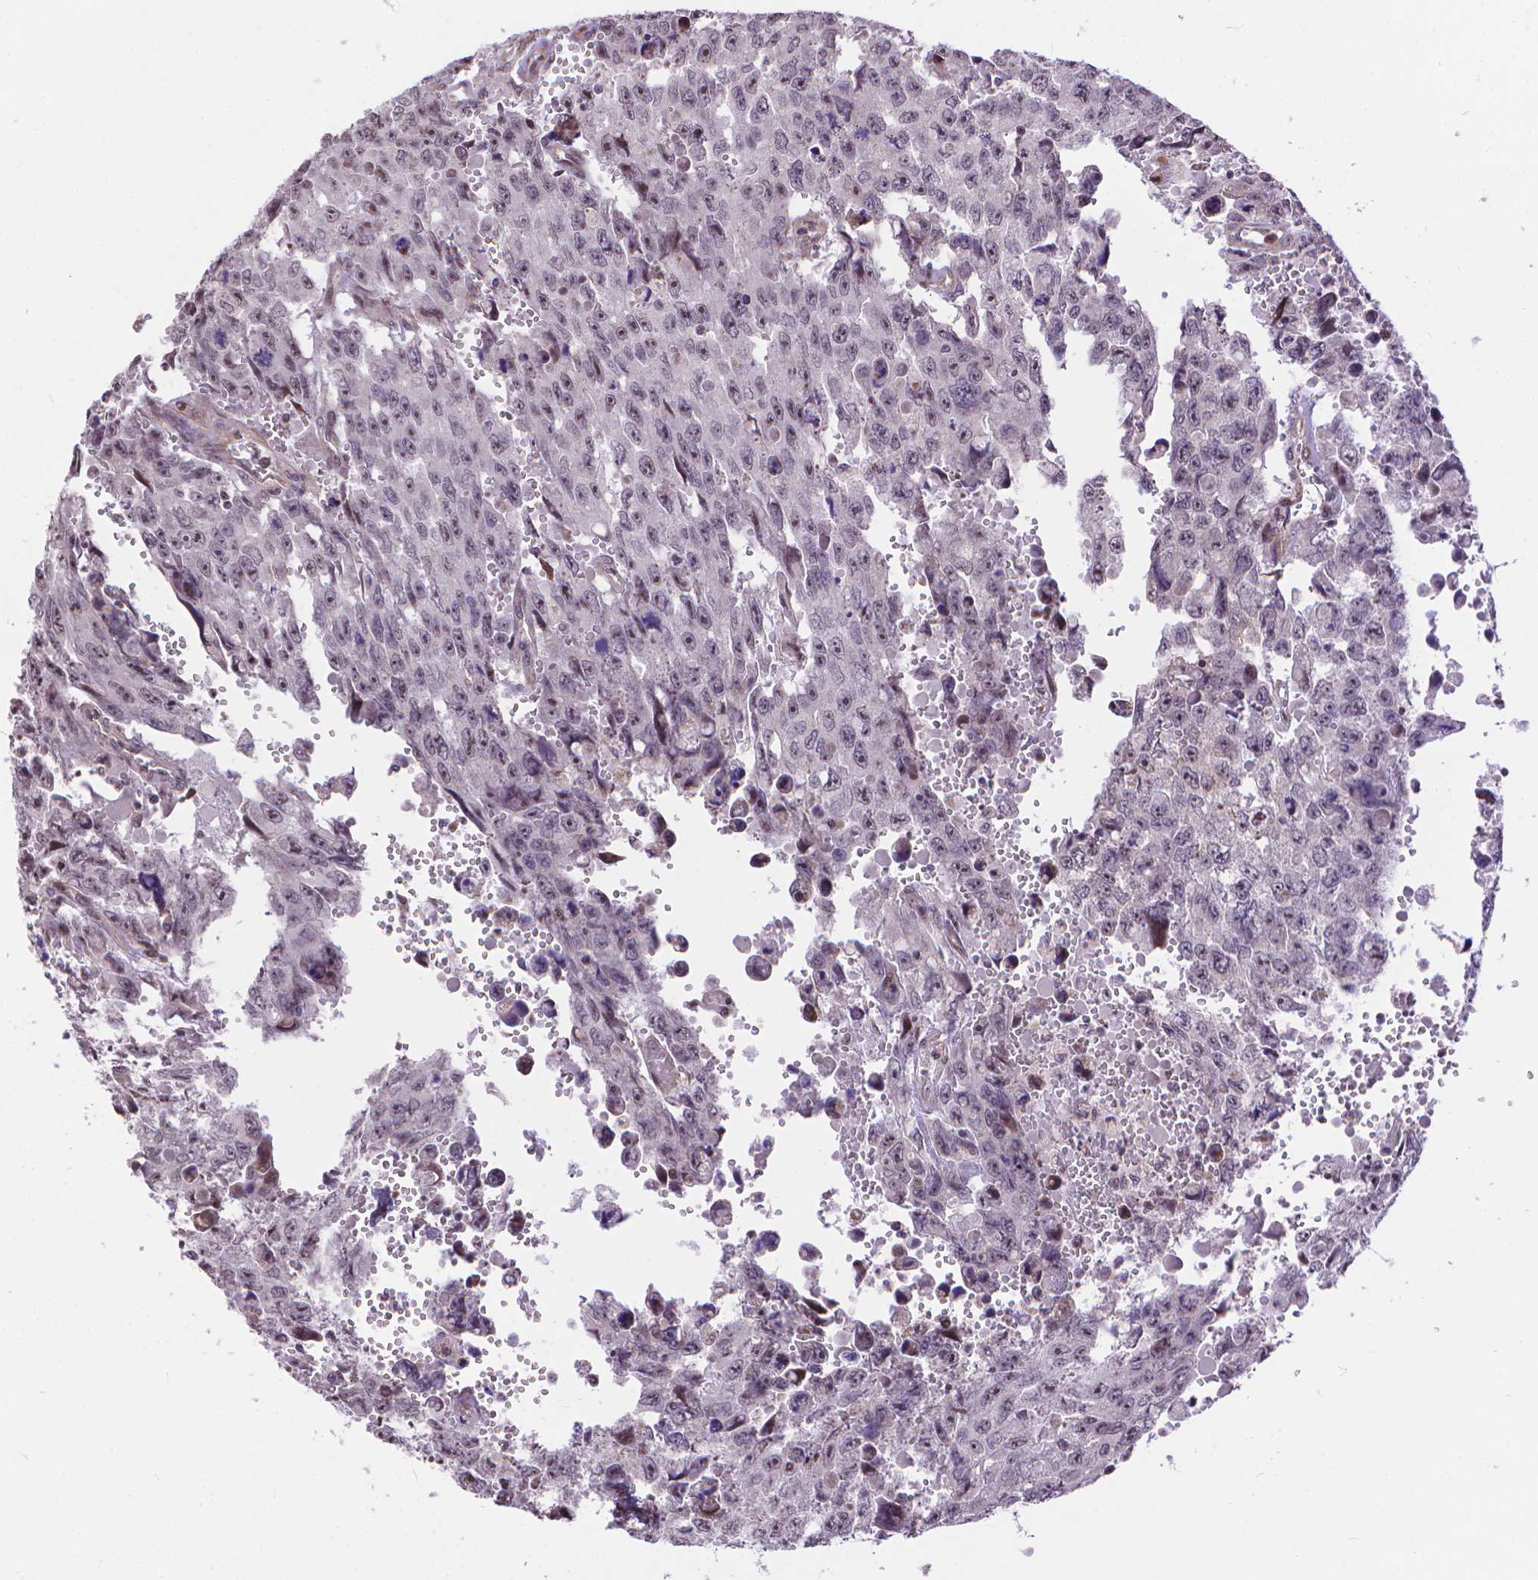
{"staining": {"intensity": "moderate", "quantity": "<25%", "location": "nuclear"}, "tissue": "testis cancer", "cell_type": "Tumor cells", "image_type": "cancer", "snomed": [{"axis": "morphology", "description": "Seminoma, NOS"}, {"axis": "topography", "description": "Testis"}], "caption": "Moderate nuclear positivity is seen in approximately <25% of tumor cells in testis cancer.", "gene": "TMEM135", "patient": {"sex": "male", "age": 26}}